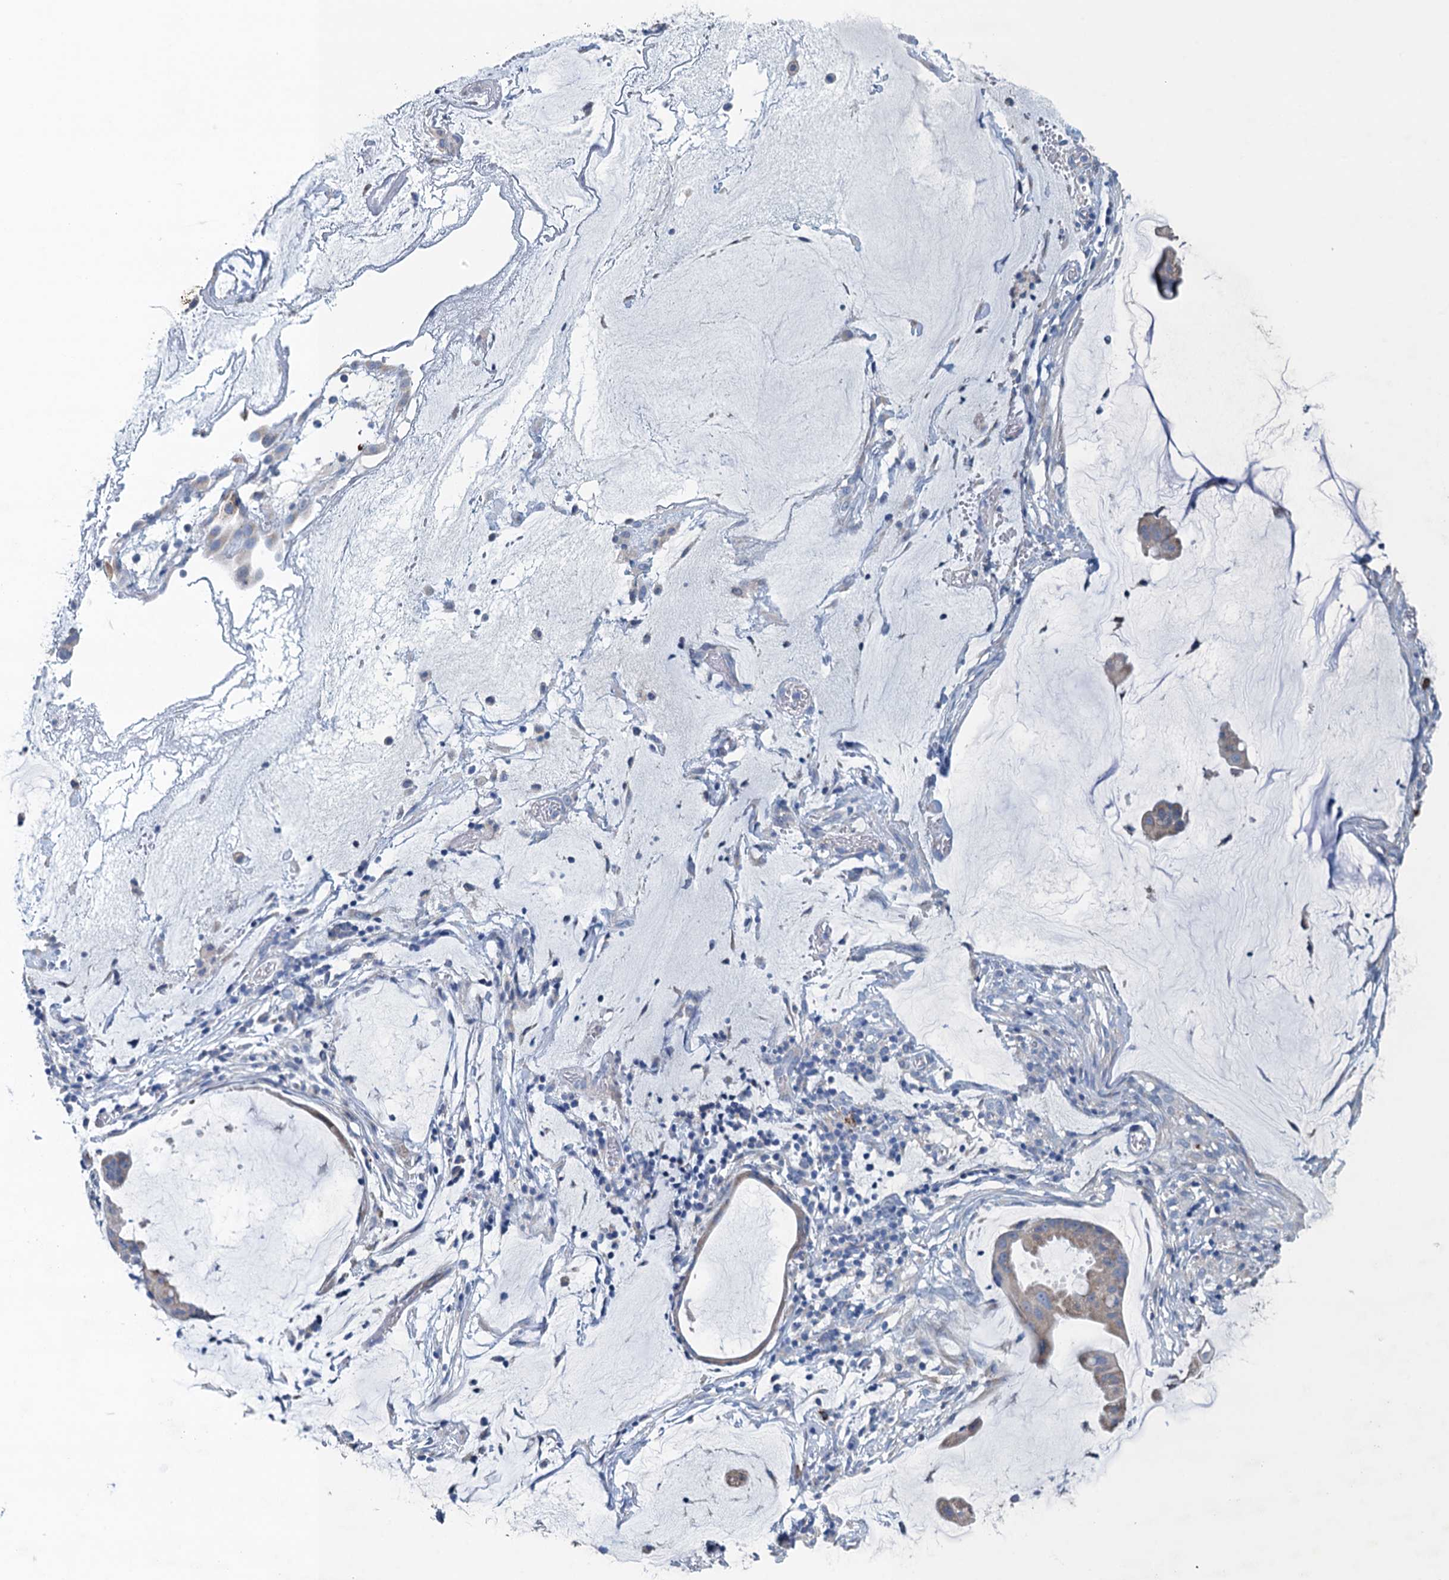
{"staining": {"intensity": "negative", "quantity": "none", "location": "none"}, "tissue": "ovarian cancer", "cell_type": "Tumor cells", "image_type": "cancer", "snomed": [{"axis": "morphology", "description": "Cystadenocarcinoma, mucinous, NOS"}, {"axis": "topography", "description": "Ovary"}], "caption": "The photomicrograph shows no staining of tumor cells in ovarian cancer (mucinous cystadenocarcinoma).", "gene": "CBLIF", "patient": {"sex": "female", "age": 73}}